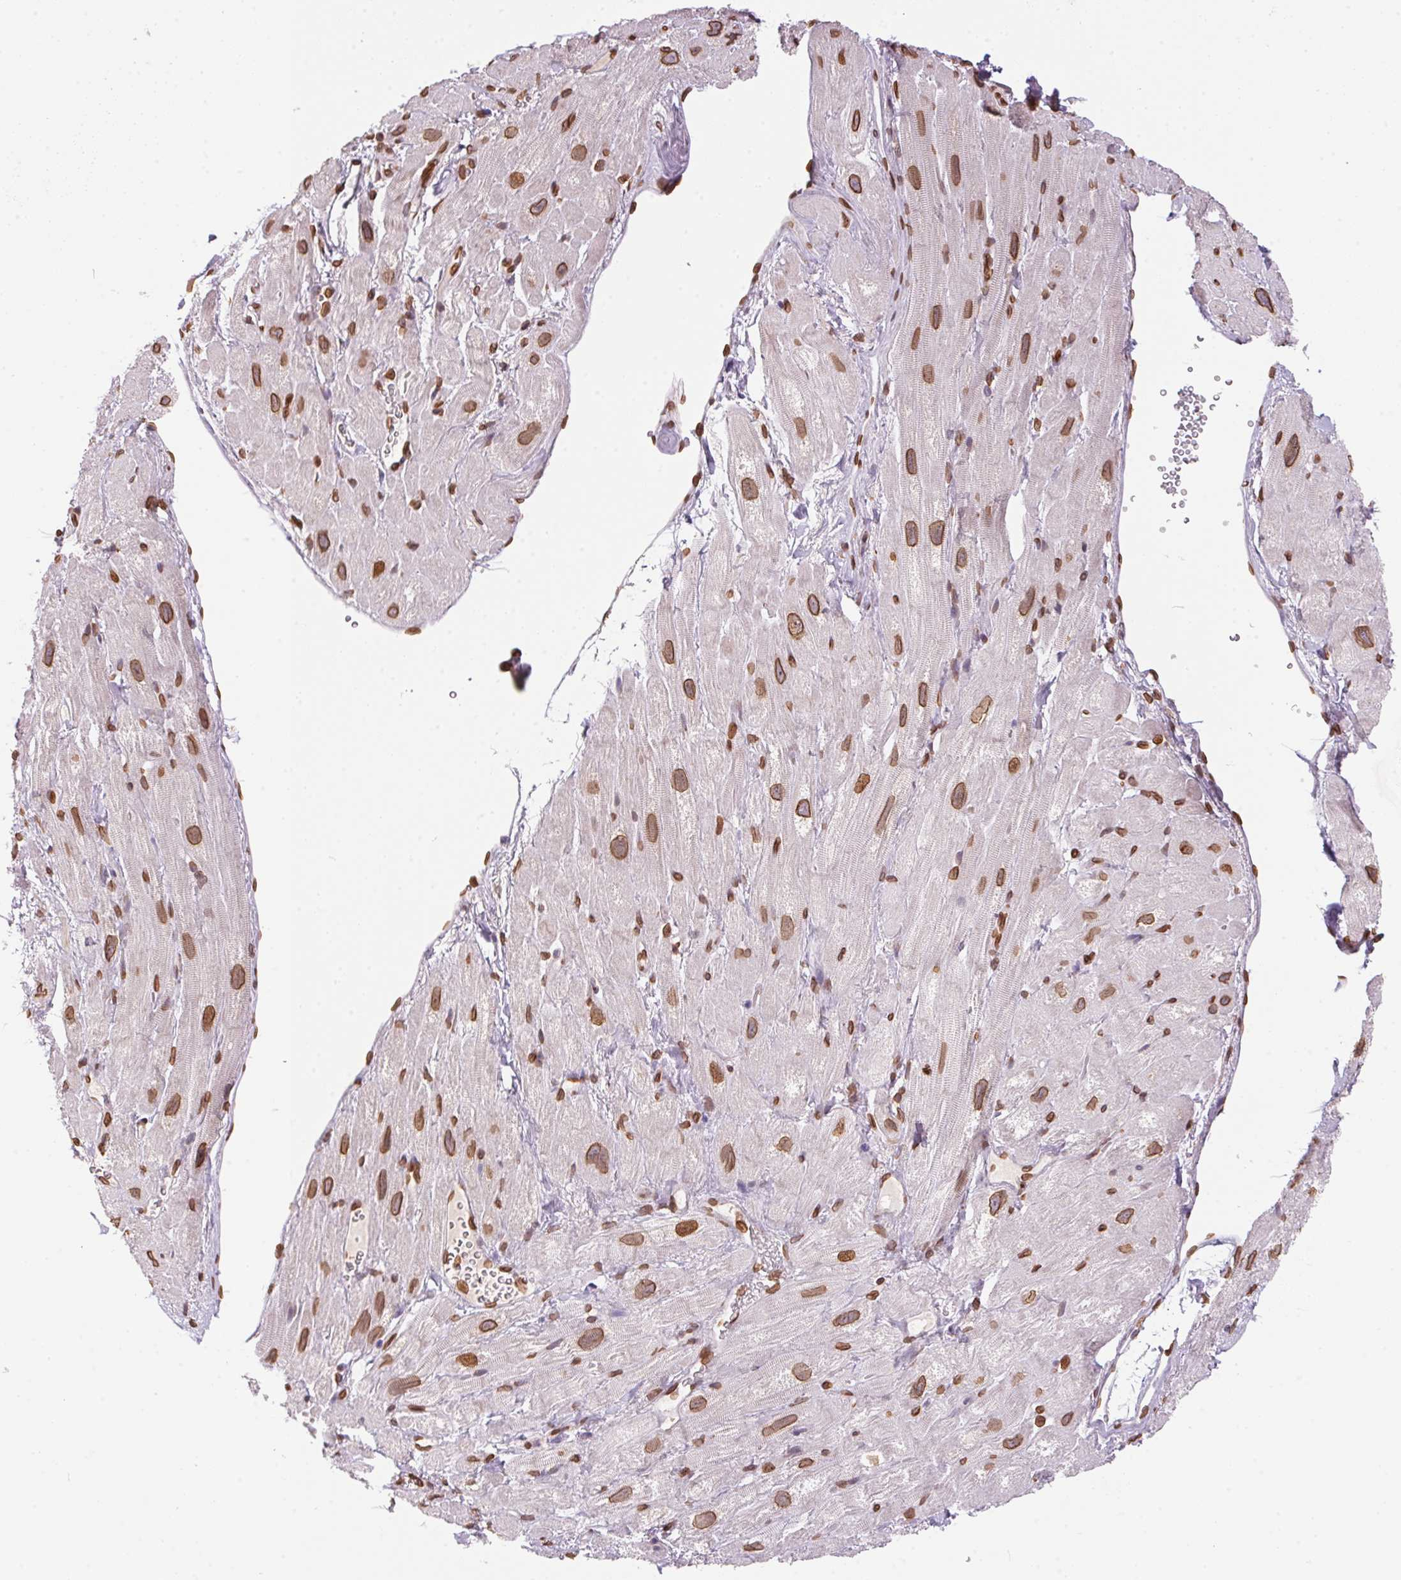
{"staining": {"intensity": "moderate", "quantity": ">75%", "location": "cytoplasmic/membranous,nuclear"}, "tissue": "heart muscle", "cell_type": "Cardiomyocytes", "image_type": "normal", "snomed": [{"axis": "morphology", "description": "Normal tissue, NOS"}, {"axis": "topography", "description": "Heart"}], "caption": "A brown stain labels moderate cytoplasmic/membranous,nuclear positivity of a protein in cardiomyocytes of unremarkable heart muscle.", "gene": "TMEM175", "patient": {"sex": "female", "age": 62}}